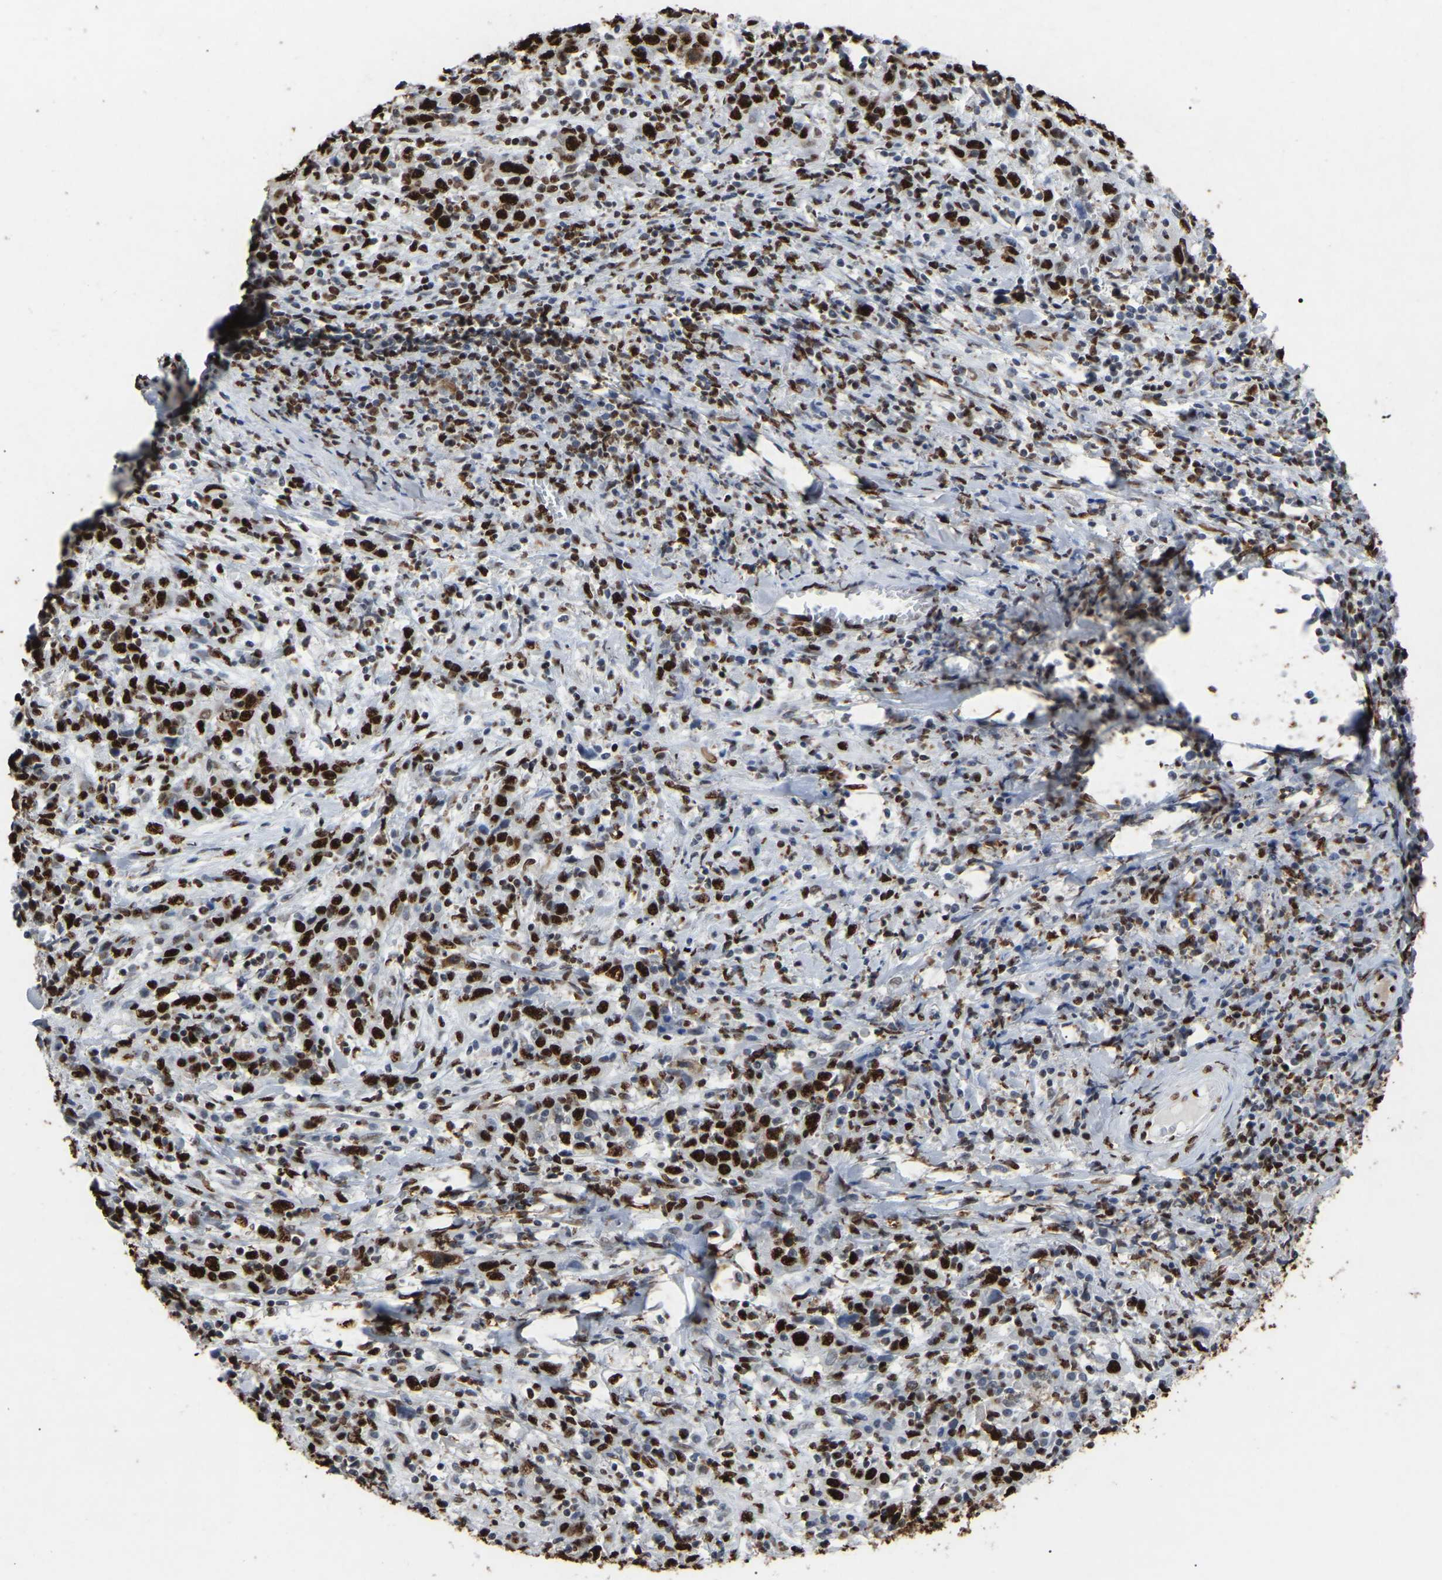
{"staining": {"intensity": "strong", "quantity": ">75%", "location": "nuclear"}, "tissue": "cervical cancer", "cell_type": "Tumor cells", "image_type": "cancer", "snomed": [{"axis": "morphology", "description": "Squamous cell carcinoma, NOS"}, {"axis": "topography", "description": "Cervix"}], "caption": "This is an image of immunohistochemistry (IHC) staining of cervical cancer, which shows strong staining in the nuclear of tumor cells.", "gene": "RBL2", "patient": {"sex": "female", "age": 46}}